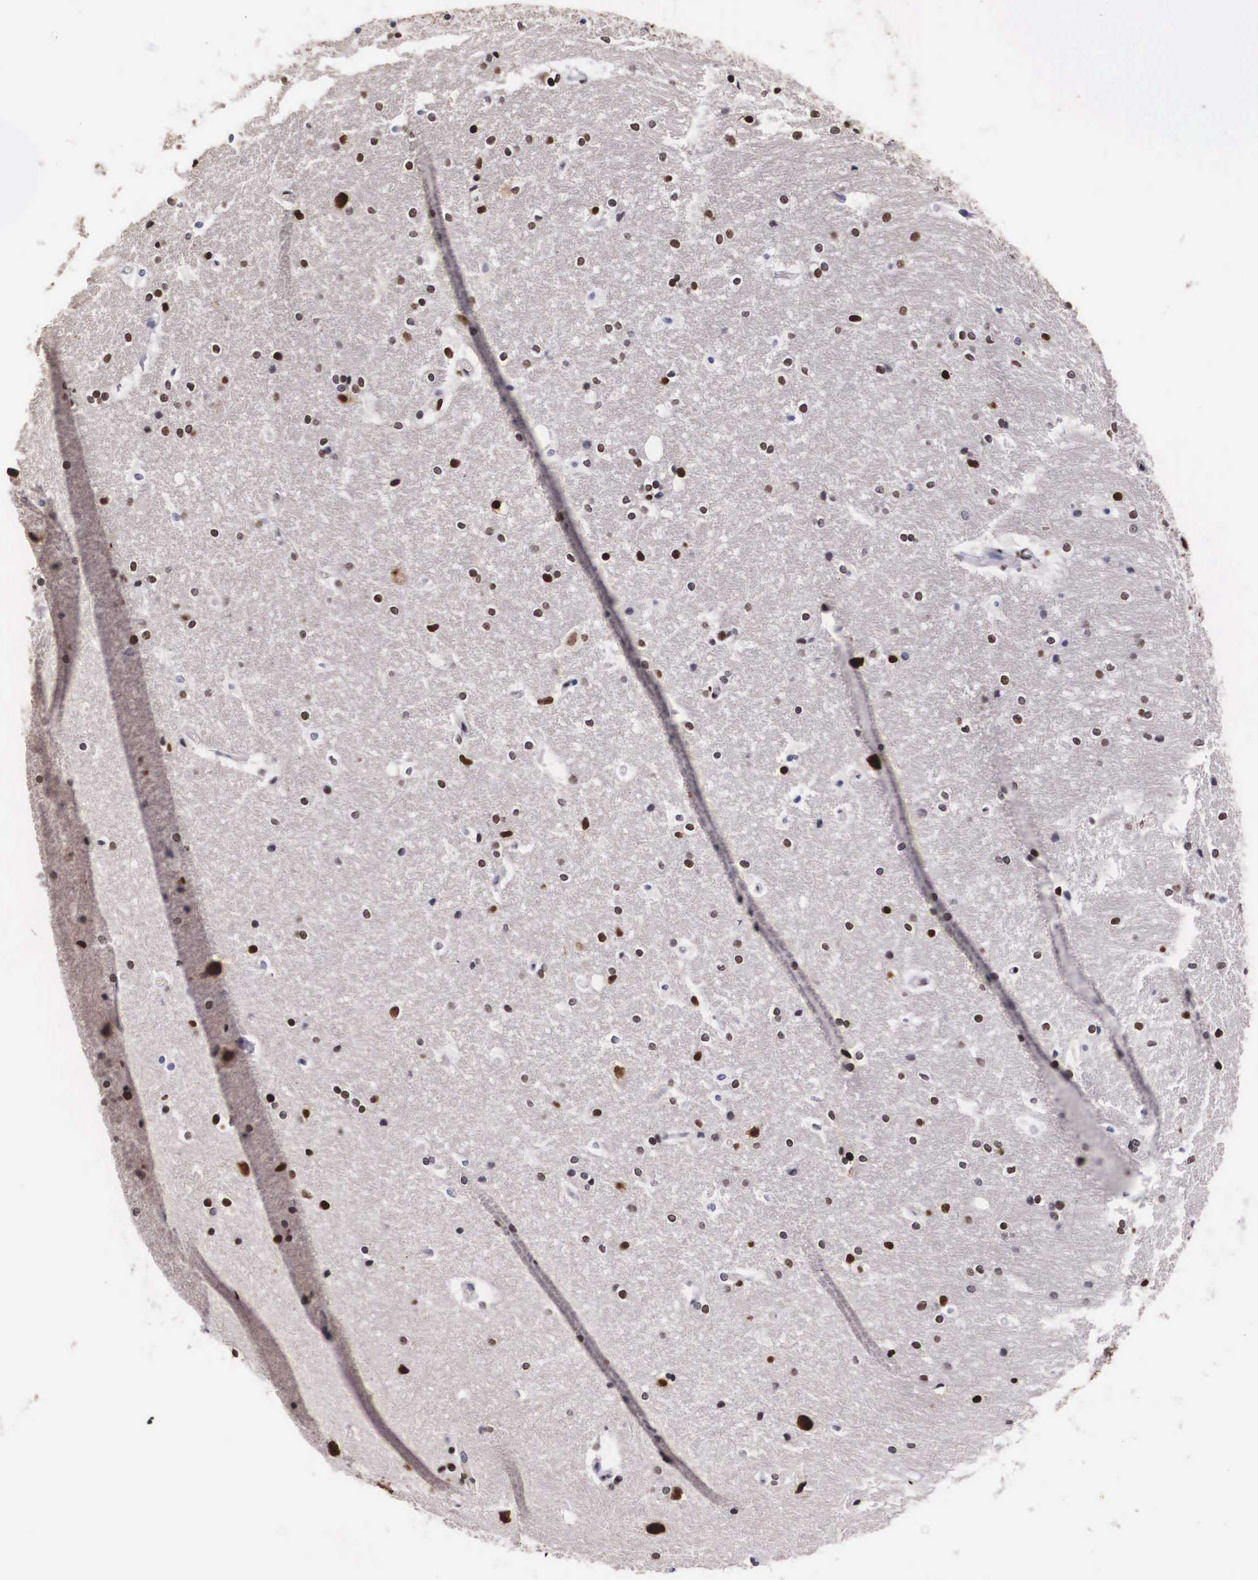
{"staining": {"intensity": "negative", "quantity": "none", "location": "none"}, "tissue": "hippocampus", "cell_type": "Glial cells", "image_type": "normal", "snomed": [{"axis": "morphology", "description": "Normal tissue, NOS"}, {"axis": "topography", "description": "Hippocampus"}], "caption": "DAB (3,3'-diaminobenzidine) immunohistochemical staining of normal hippocampus exhibits no significant staining in glial cells.", "gene": "KHDRBS3", "patient": {"sex": "female", "age": 19}}